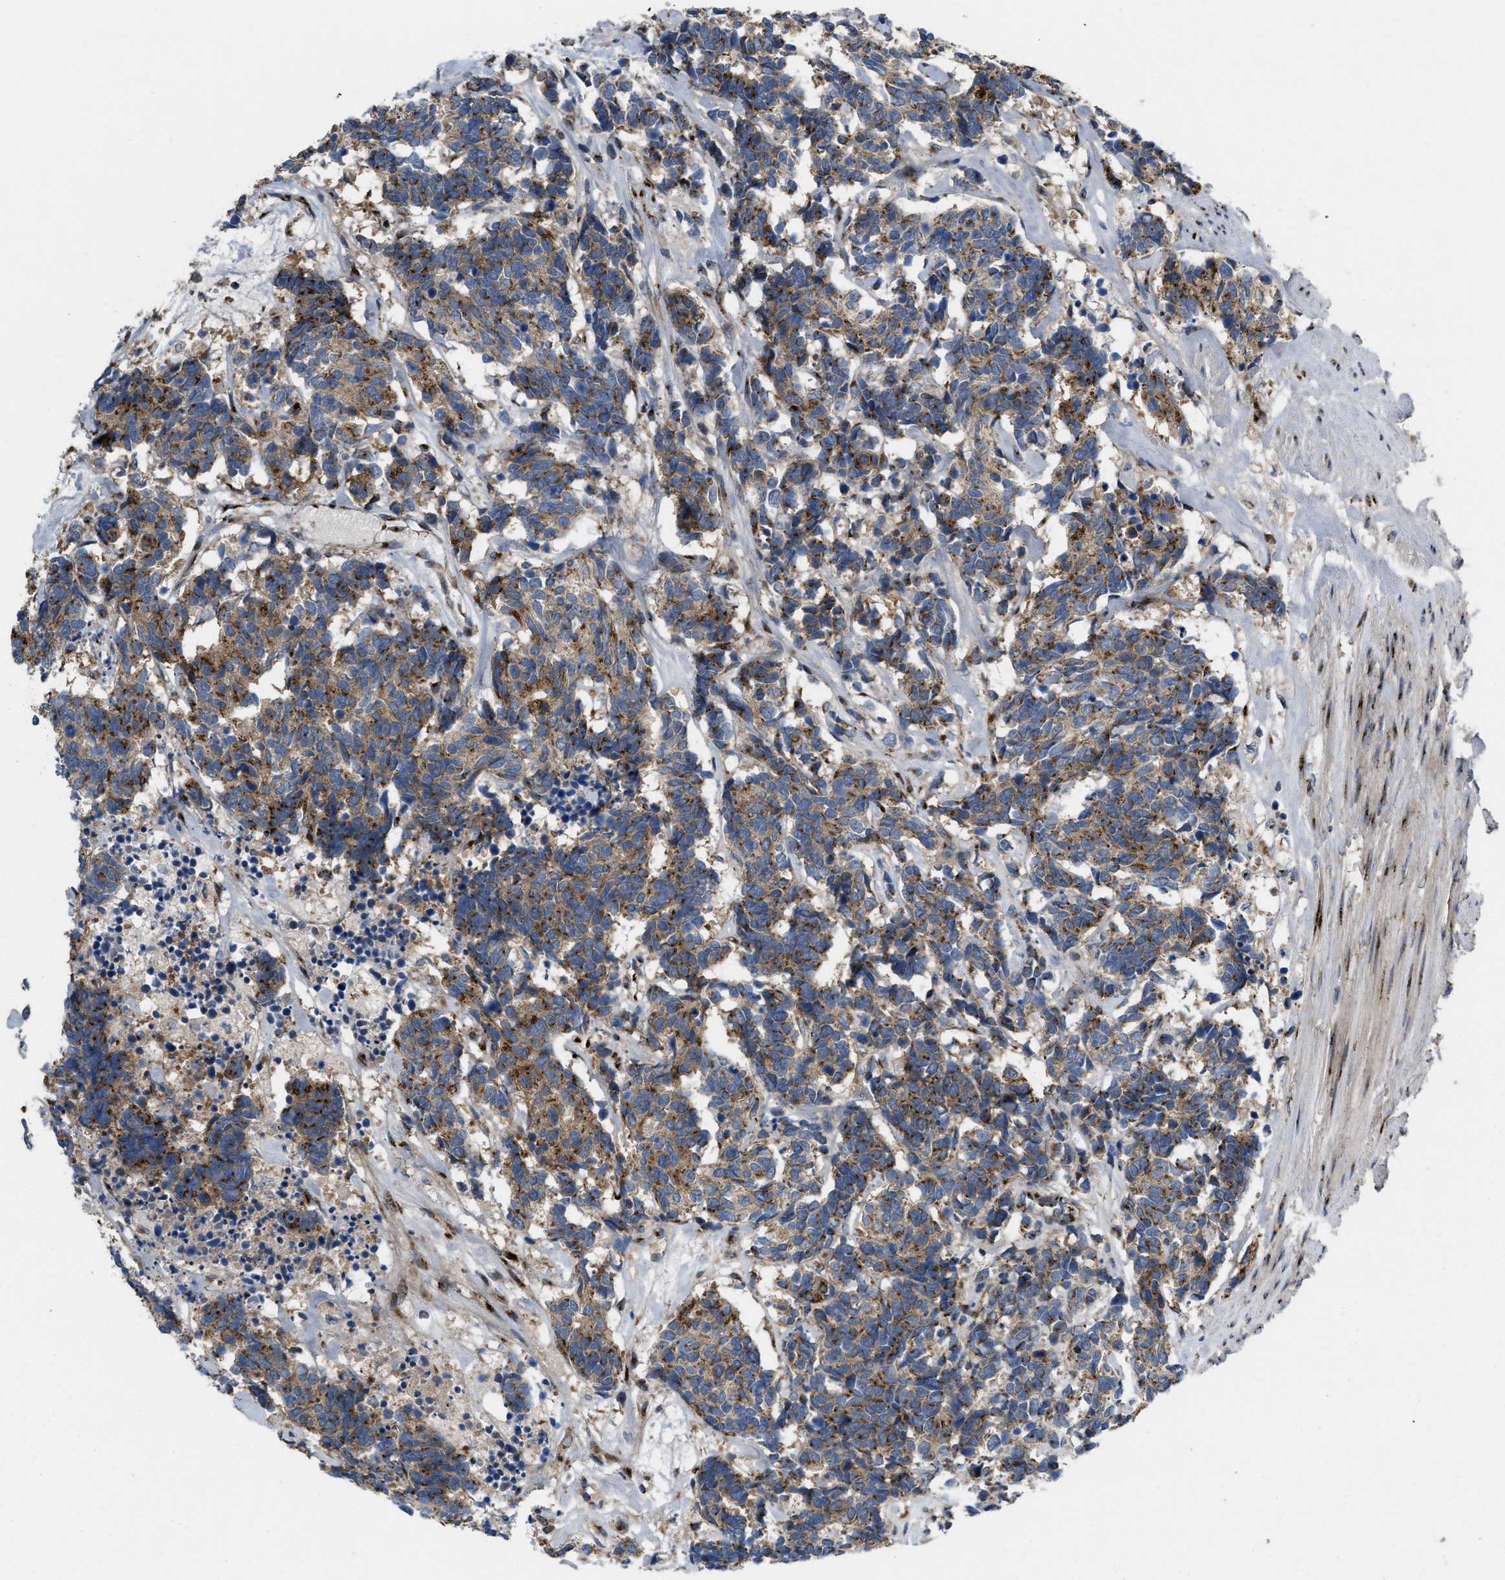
{"staining": {"intensity": "moderate", "quantity": "25%-75%", "location": "cytoplasmic/membranous"}, "tissue": "carcinoid", "cell_type": "Tumor cells", "image_type": "cancer", "snomed": [{"axis": "morphology", "description": "Carcinoma, NOS"}, {"axis": "morphology", "description": "Carcinoid, malignant, NOS"}, {"axis": "topography", "description": "Urinary bladder"}], "caption": "Moderate cytoplasmic/membranous protein staining is seen in about 25%-75% of tumor cells in carcinoid.", "gene": "ZNF70", "patient": {"sex": "male", "age": 57}}